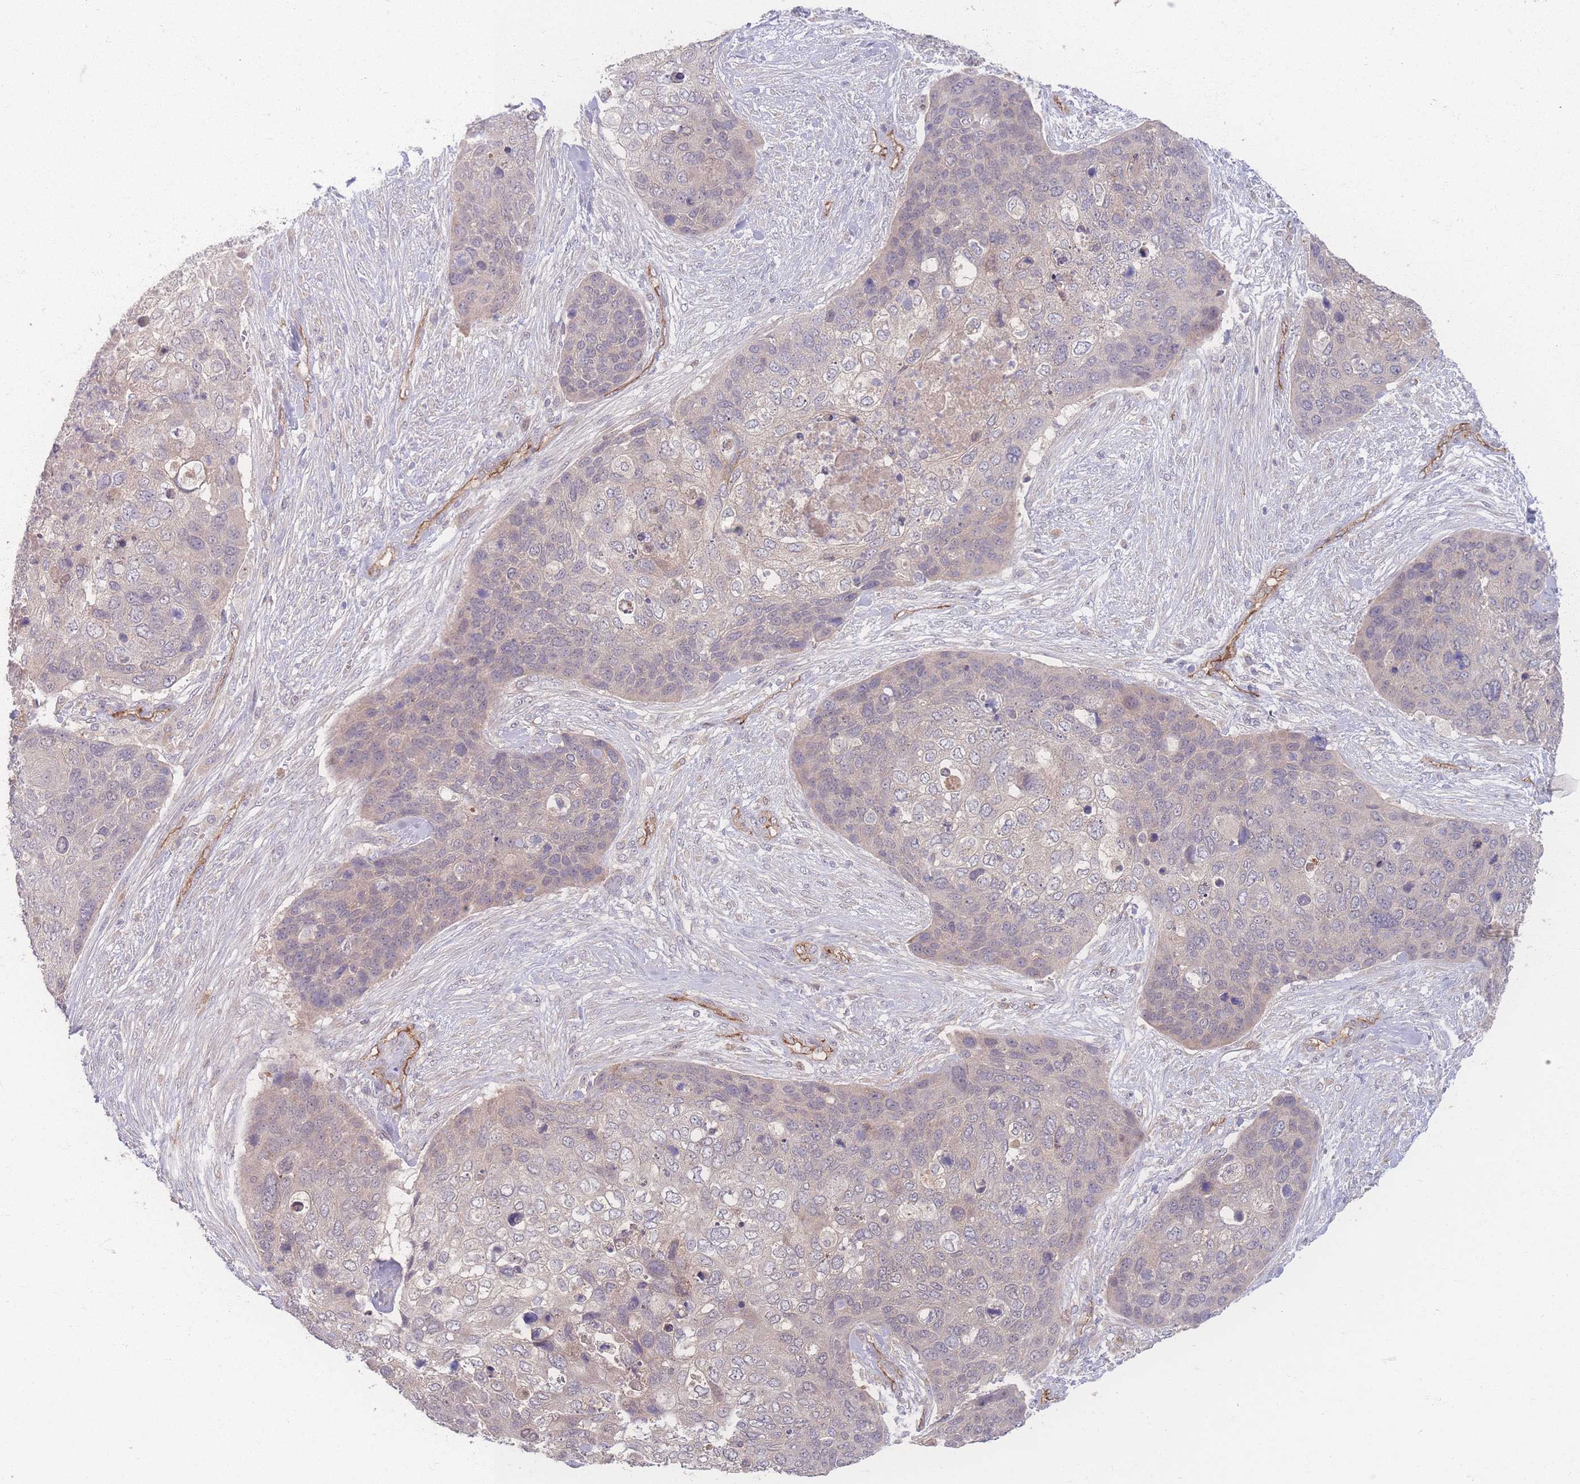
{"staining": {"intensity": "negative", "quantity": "none", "location": "none"}, "tissue": "skin cancer", "cell_type": "Tumor cells", "image_type": "cancer", "snomed": [{"axis": "morphology", "description": "Basal cell carcinoma"}, {"axis": "topography", "description": "Skin"}], "caption": "This is an IHC image of basal cell carcinoma (skin). There is no expression in tumor cells.", "gene": "INSR", "patient": {"sex": "female", "age": 74}}